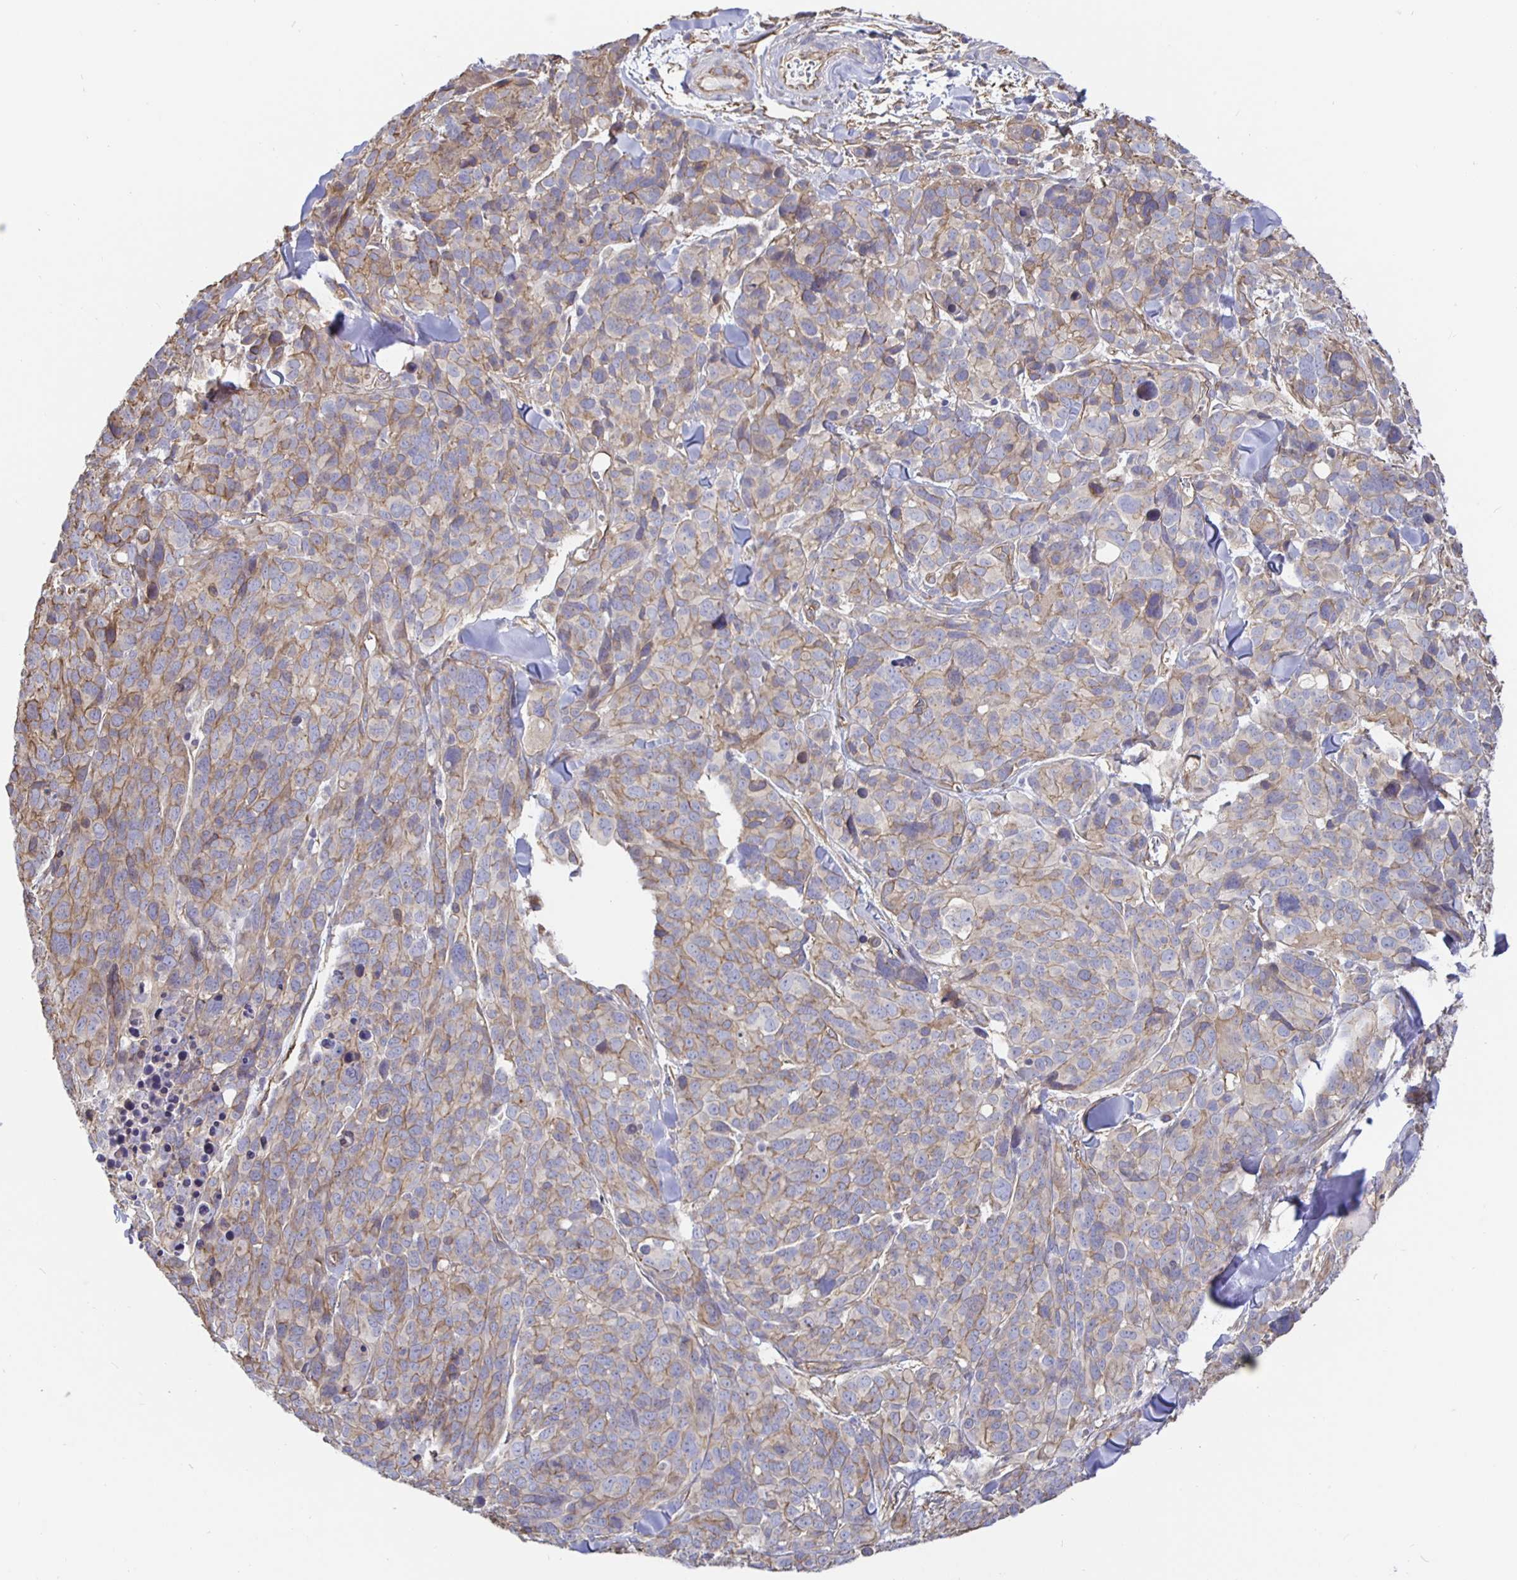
{"staining": {"intensity": "weak", "quantity": "25%-75%", "location": "cytoplasmic/membranous"}, "tissue": "melanoma", "cell_type": "Tumor cells", "image_type": "cancer", "snomed": [{"axis": "morphology", "description": "Malignant melanoma, NOS"}, {"axis": "topography", "description": "Skin"}], "caption": "Immunohistochemical staining of human malignant melanoma exhibits weak cytoplasmic/membranous protein expression in about 25%-75% of tumor cells.", "gene": "ARHGEF39", "patient": {"sex": "male", "age": 51}}